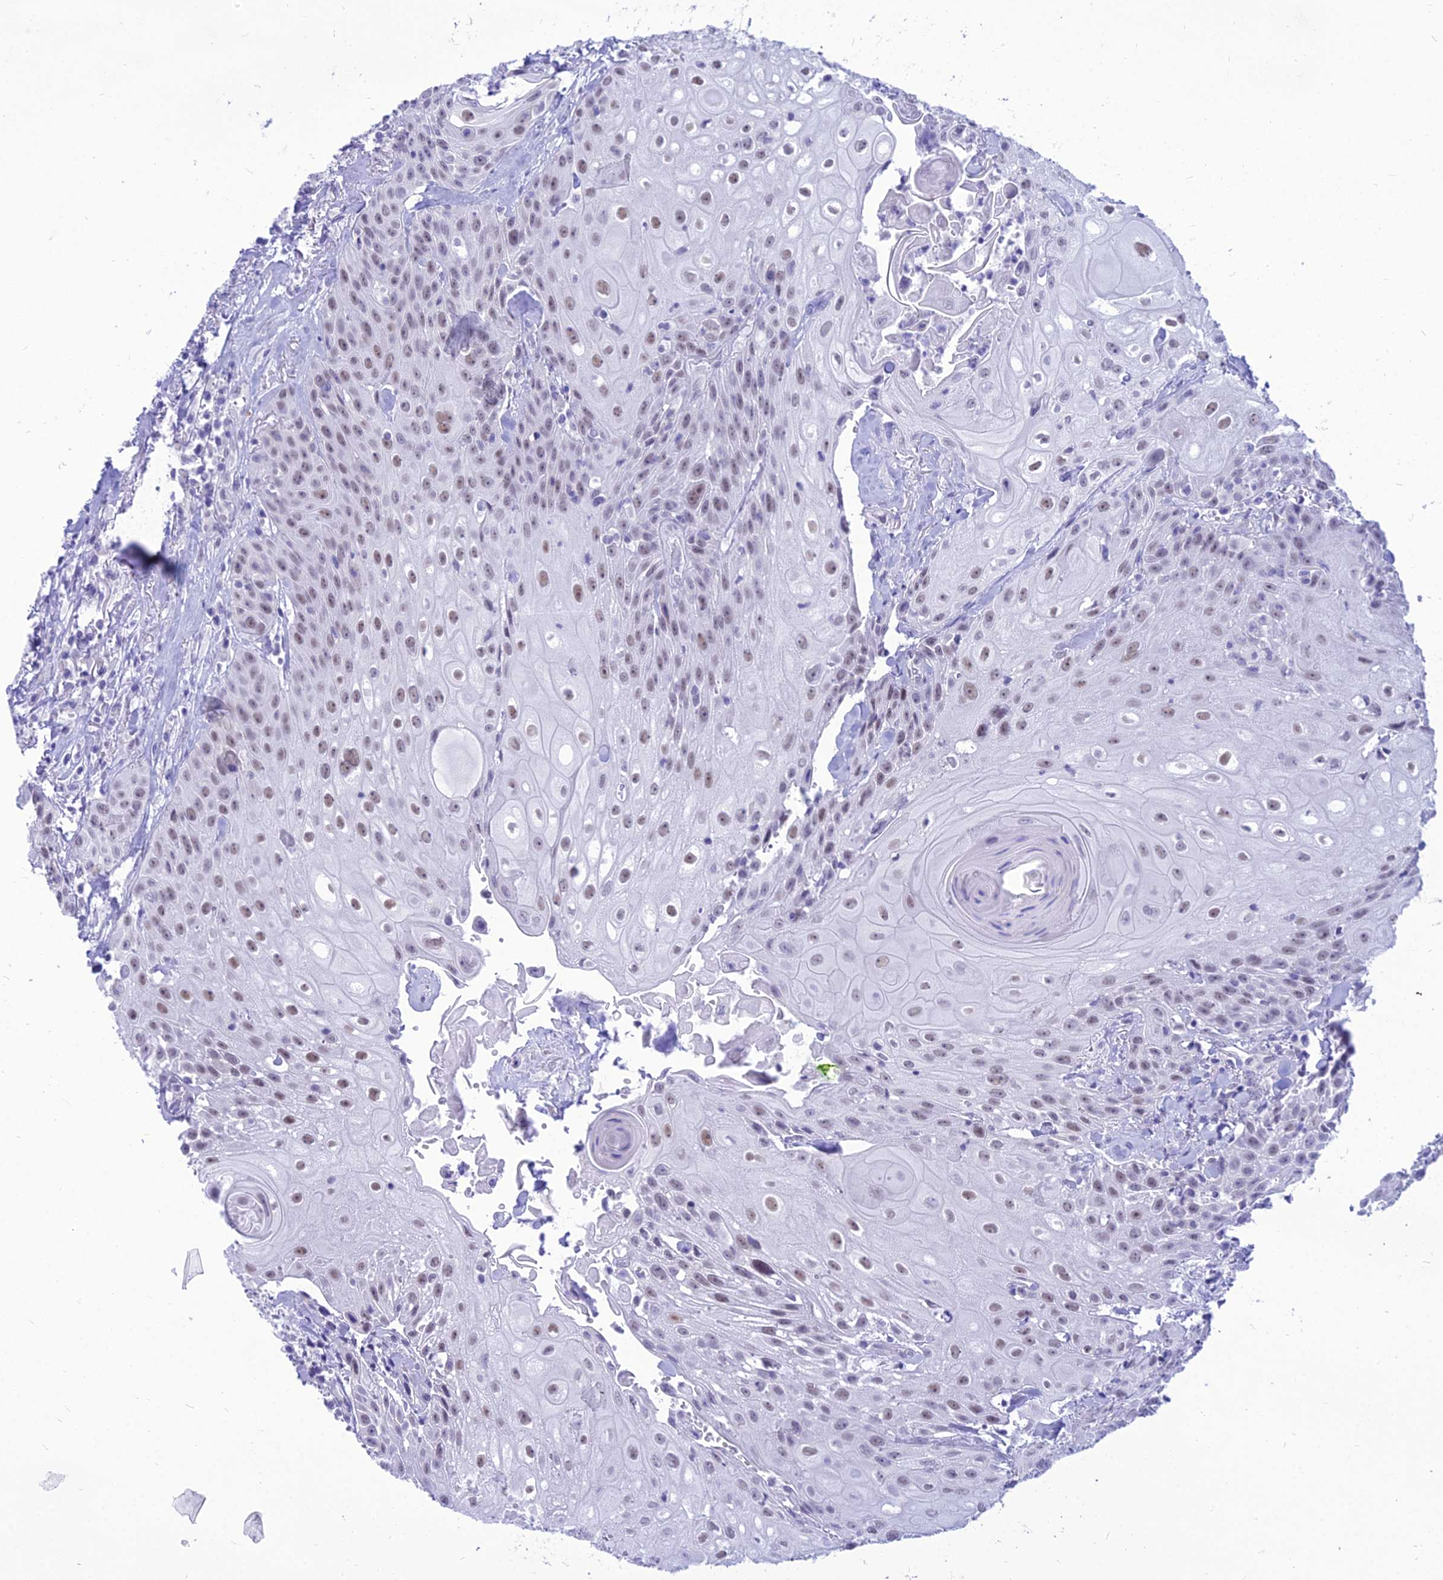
{"staining": {"intensity": "weak", "quantity": ">75%", "location": "nuclear"}, "tissue": "head and neck cancer", "cell_type": "Tumor cells", "image_type": "cancer", "snomed": [{"axis": "morphology", "description": "Squamous cell carcinoma, NOS"}, {"axis": "topography", "description": "Oral tissue"}, {"axis": "topography", "description": "Head-Neck"}], "caption": "High-power microscopy captured an IHC micrograph of head and neck cancer (squamous cell carcinoma), revealing weak nuclear positivity in about >75% of tumor cells.", "gene": "DHX40", "patient": {"sex": "female", "age": 82}}